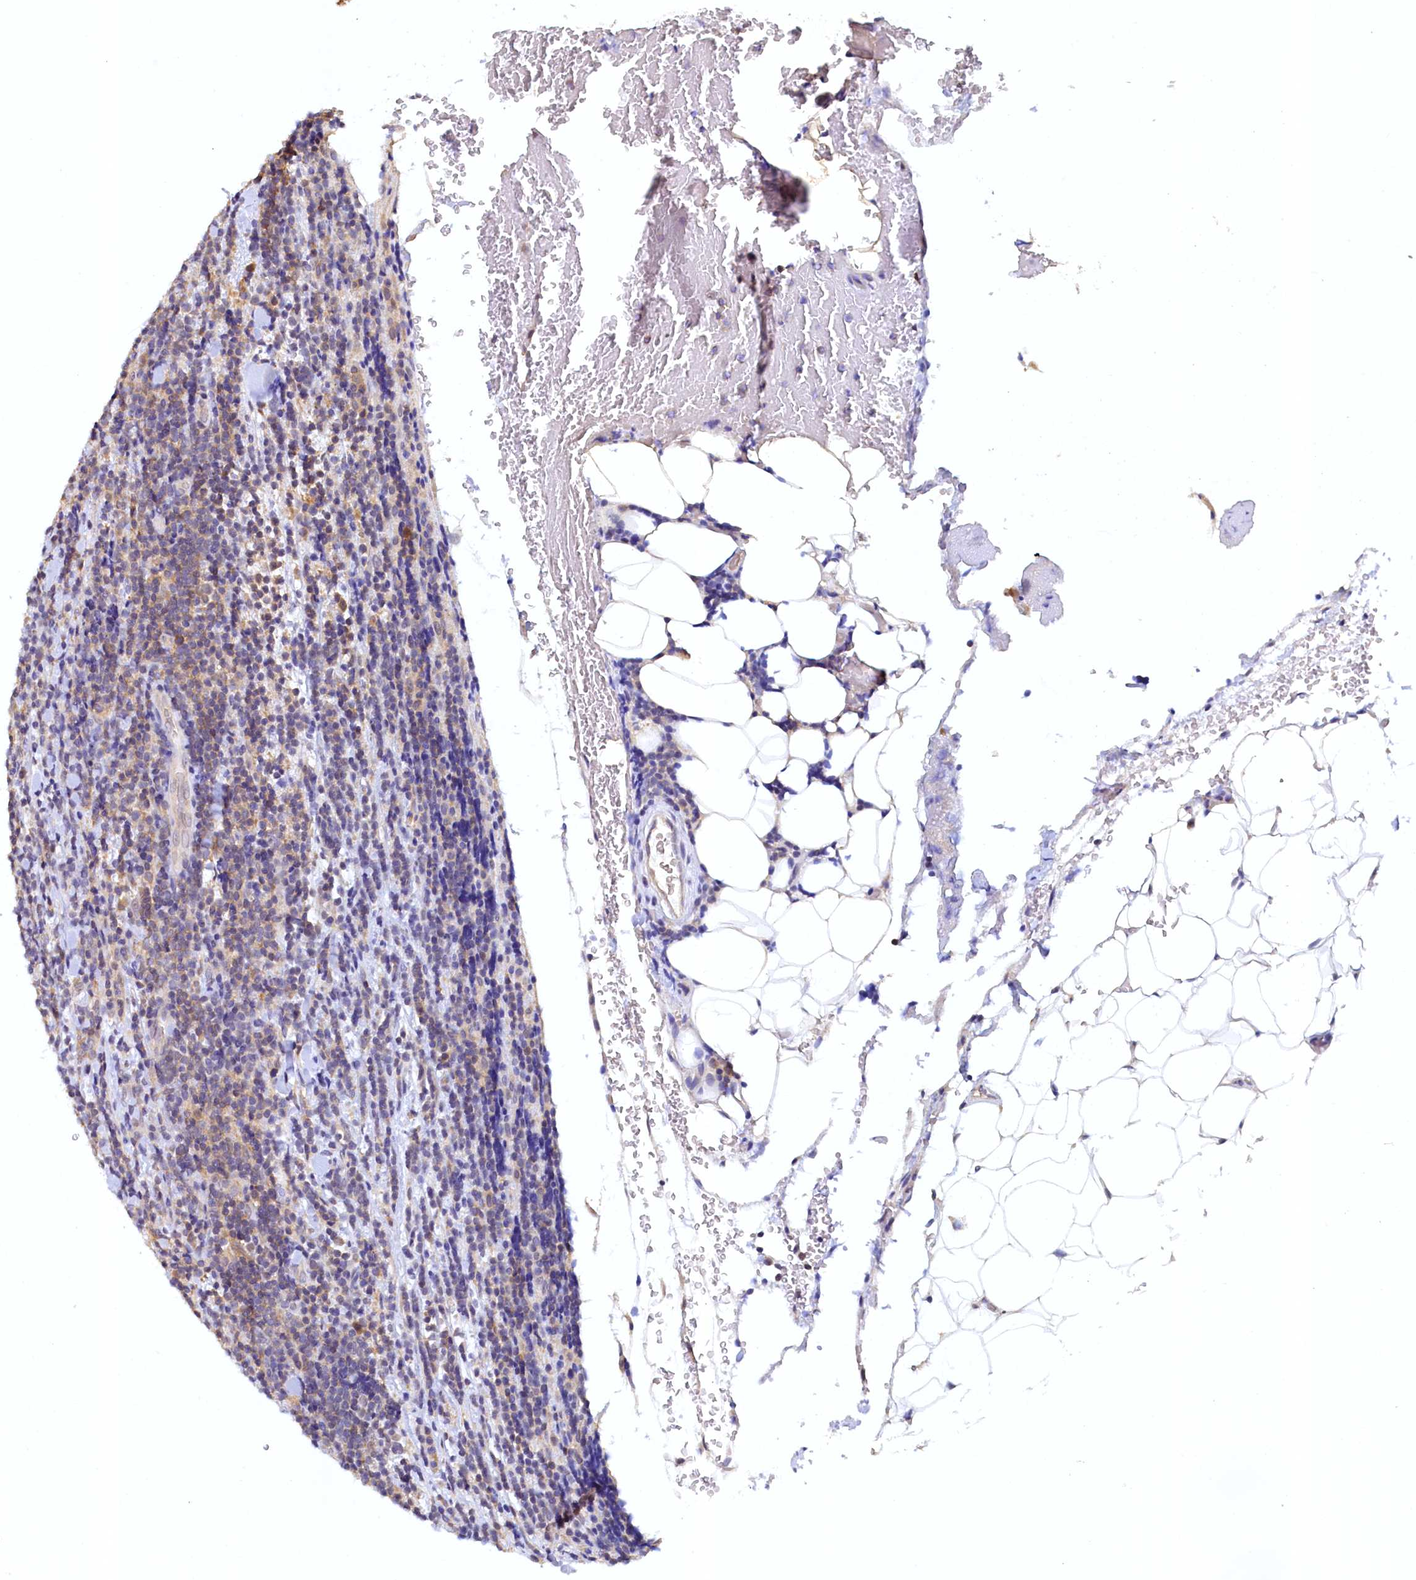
{"staining": {"intensity": "weak", "quantity": ">75%", "location": "cytoplasmic/membranous"}, "tissue": "lymphoma", "cell_type": "Tumor cells", "image_type": "cancer", "snomed": [{"axis": "morphology", "description": "Malignant lymphoma, non-Hodgkin's type, Low grade"}, {"axis": "topography", "description": "Lymph node"}], "caption": "Lymphoma was stained to show a protein in brown. There is low levels of weak cytoplasmic/membranous staining in approximately >75% of tumor cells. The staining is performed using DAB brown chromogen to label protein expression. The nuclei are counter-stained blue using hematoxylin.", "gene": "PAAF1", "patient": {"sex": "male", "age": 66}}